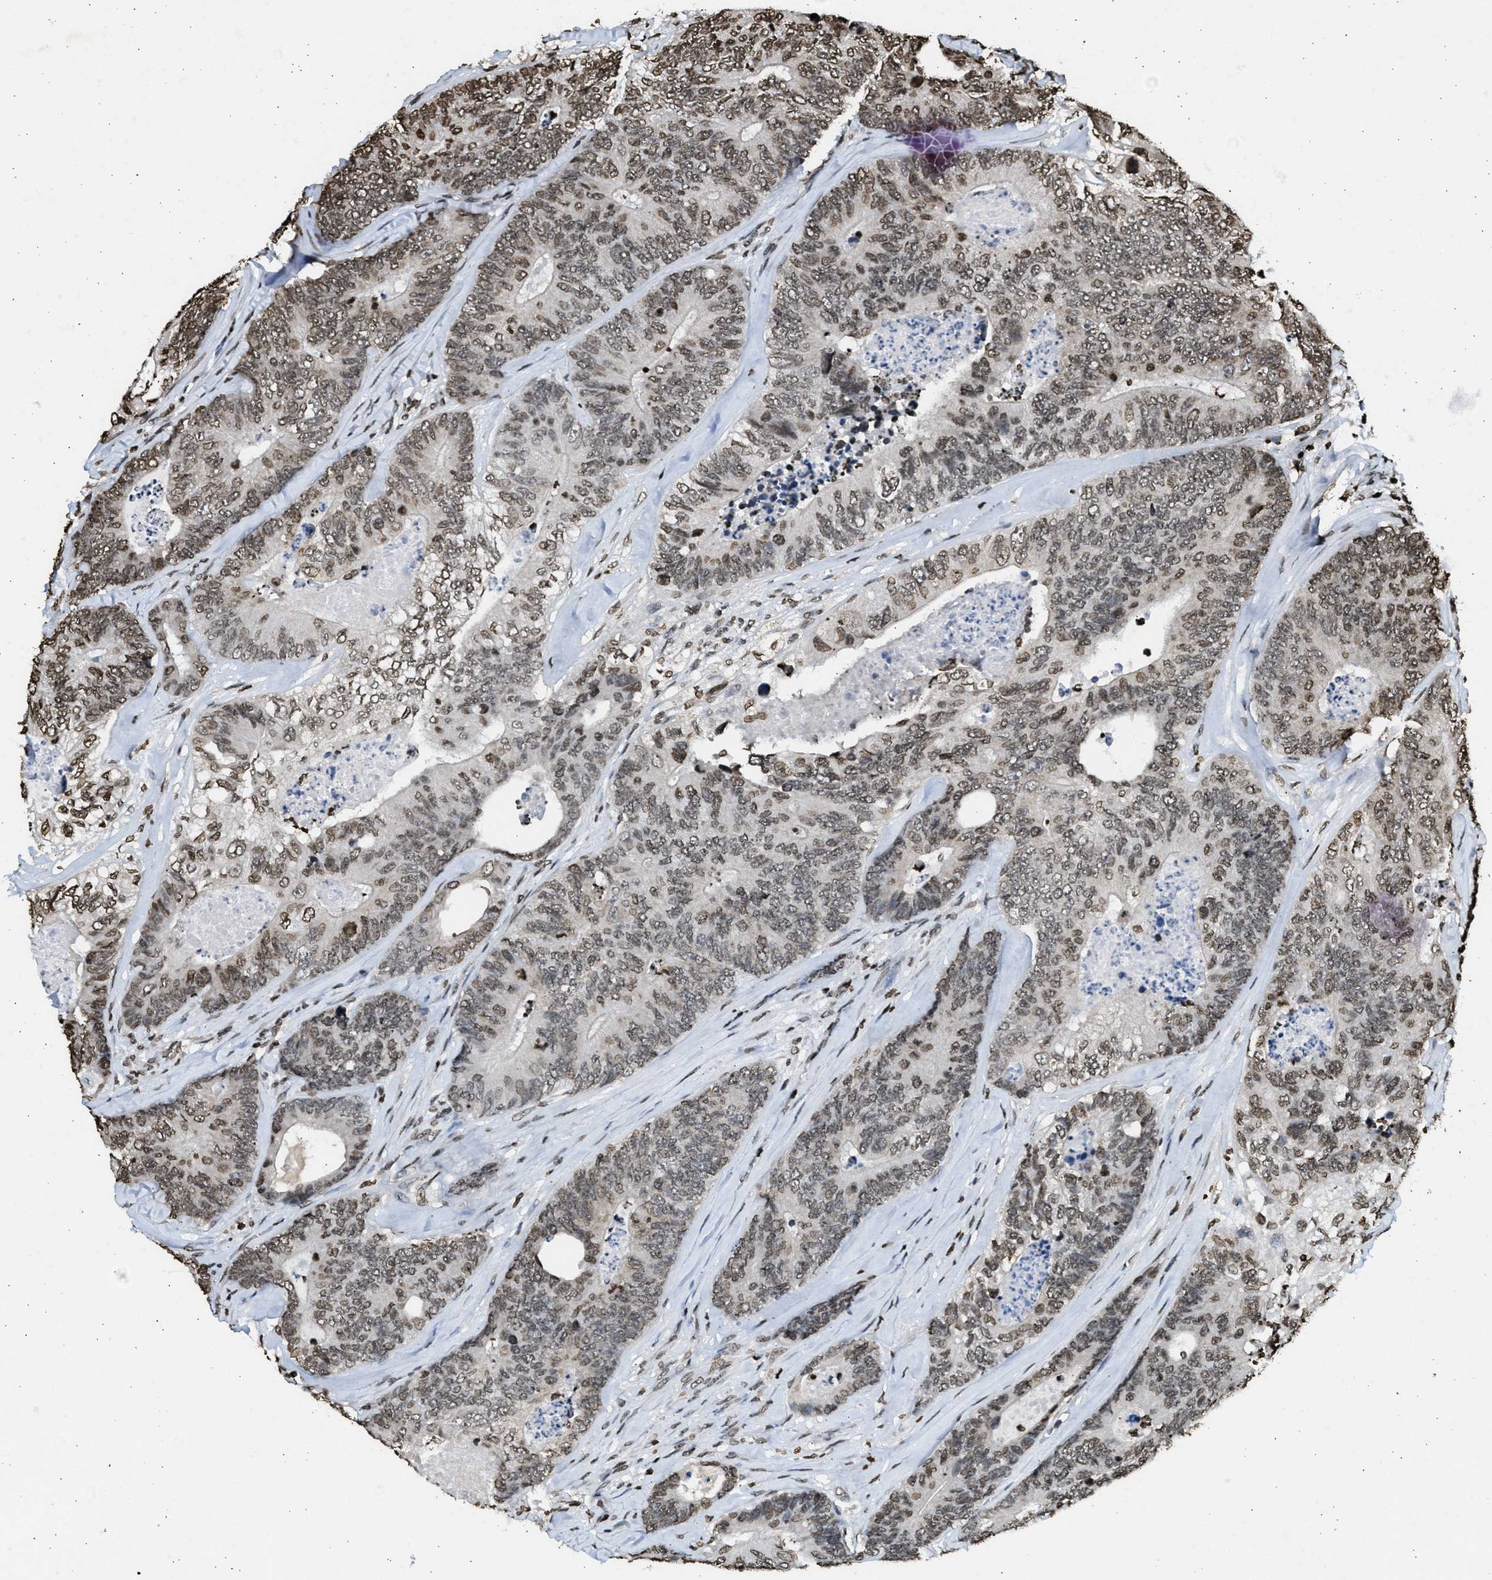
{"staining": {"intensity": "weak", "quantity": ">75%", "location": "nuclear"}, "tissue": "colorectal cancer", "cell_type": "Tumor cells", "image_type": "cancer", "snomed": [{"axis": "morphology", "description": "Adenocarcinoma, NOS"}, {"axis": "topography", "description": "Colon"}], "caption": "Adenocarcinoma (colorectal) stained with a brown dye demonstrates weak nuclear positive staining in about >75% of tumor cells.", "gene": "RRAGC", "patient": {"sex": "female", "age": 67}}